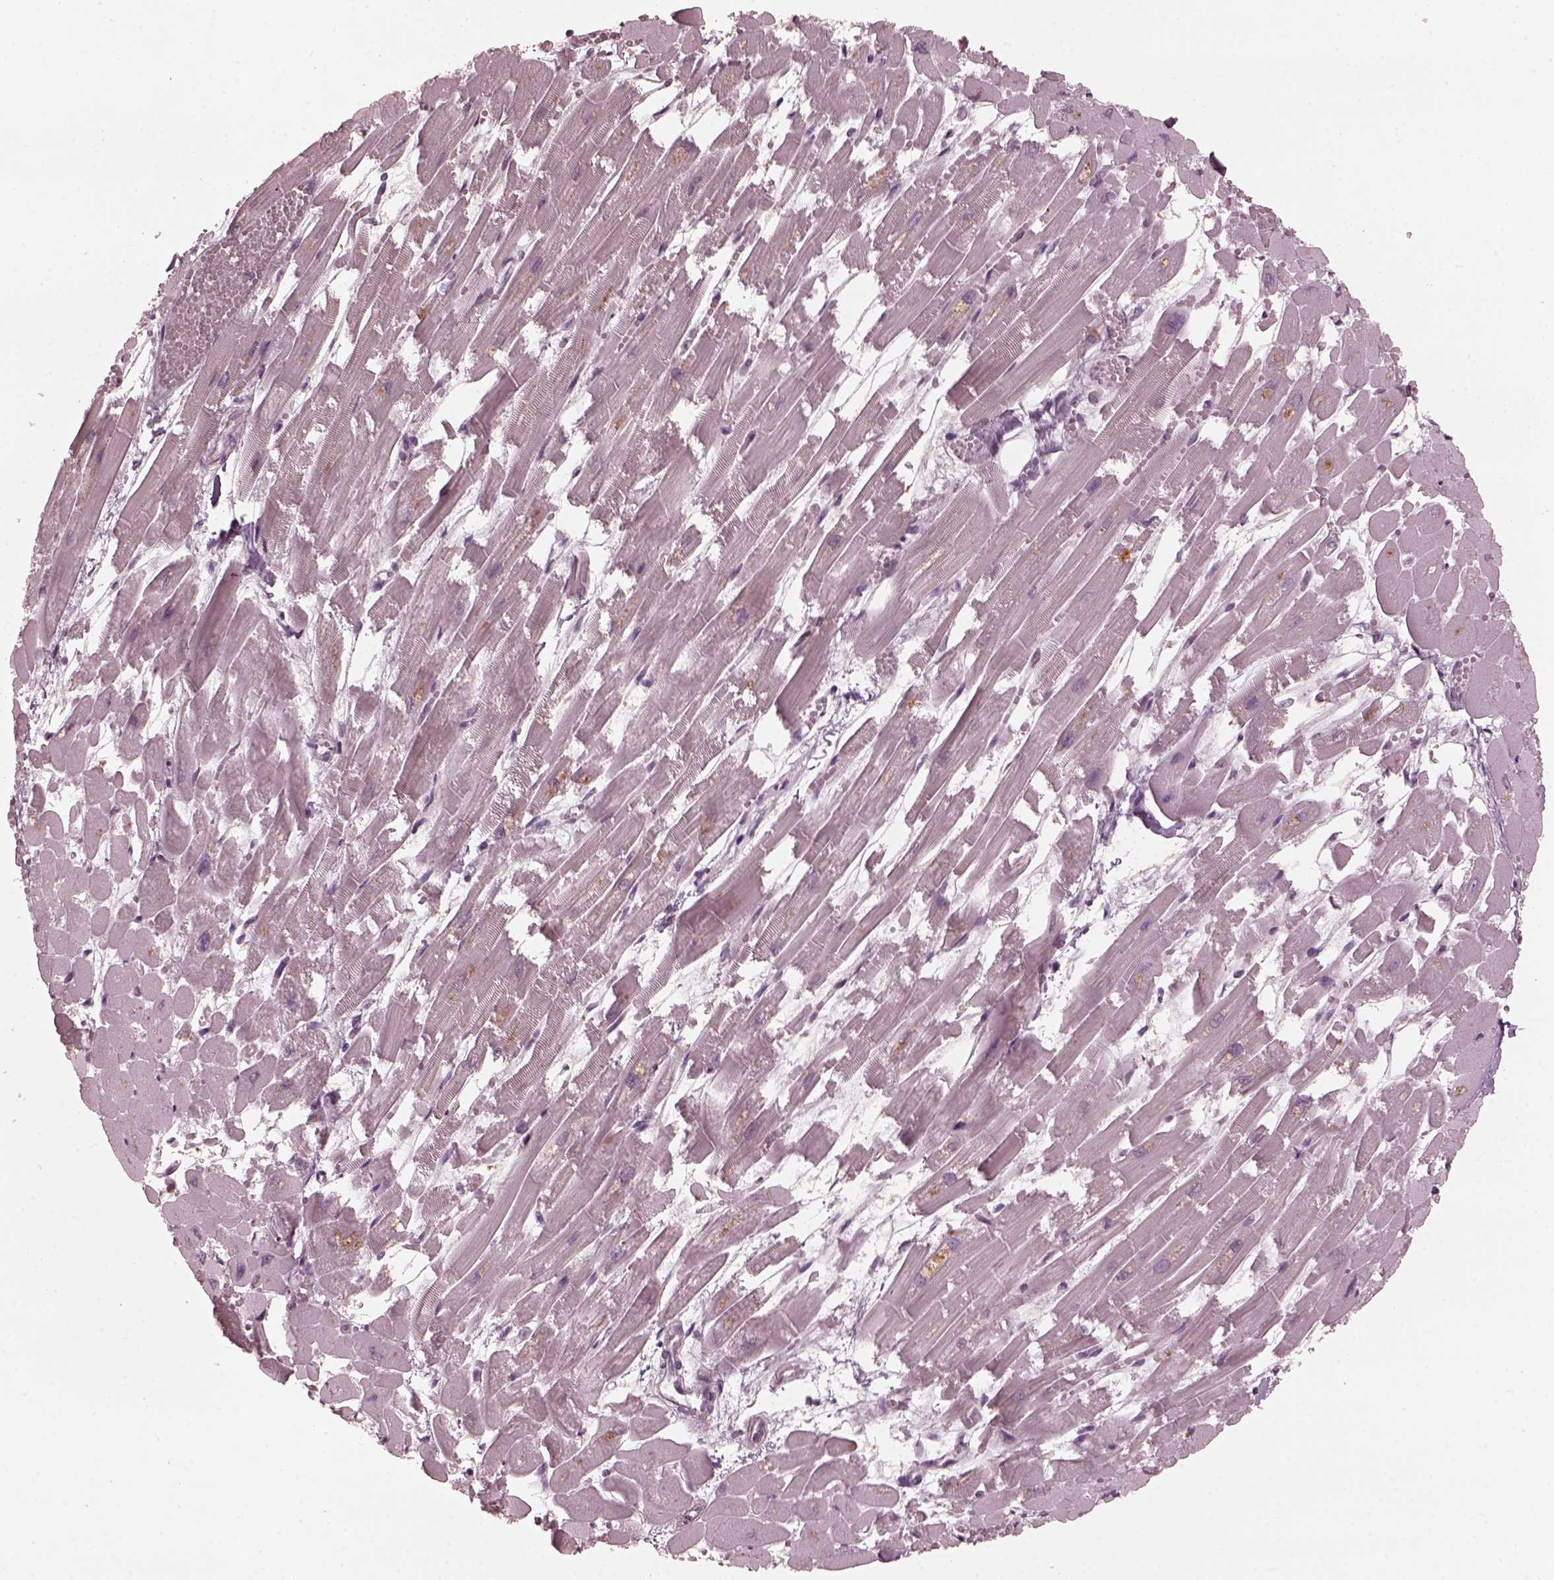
{"staining": {"intensity": "negative", "quantity": "none", "location": "none"}, "tissue": "heart muscle", "cell_type": "Cardiomyocytes", "image_type": "normal", "snomed": [{"axis": "morphology", "description": "Normal tissue, NOS"}, {"axis": "topography", "description": "Heart"}], "caption": "Immunohistochemistry of normal heart muscle displays no positivity in cardiomyocytes.", "gene": "KRT79", "patient": {"sex": "female", "age": 52}}